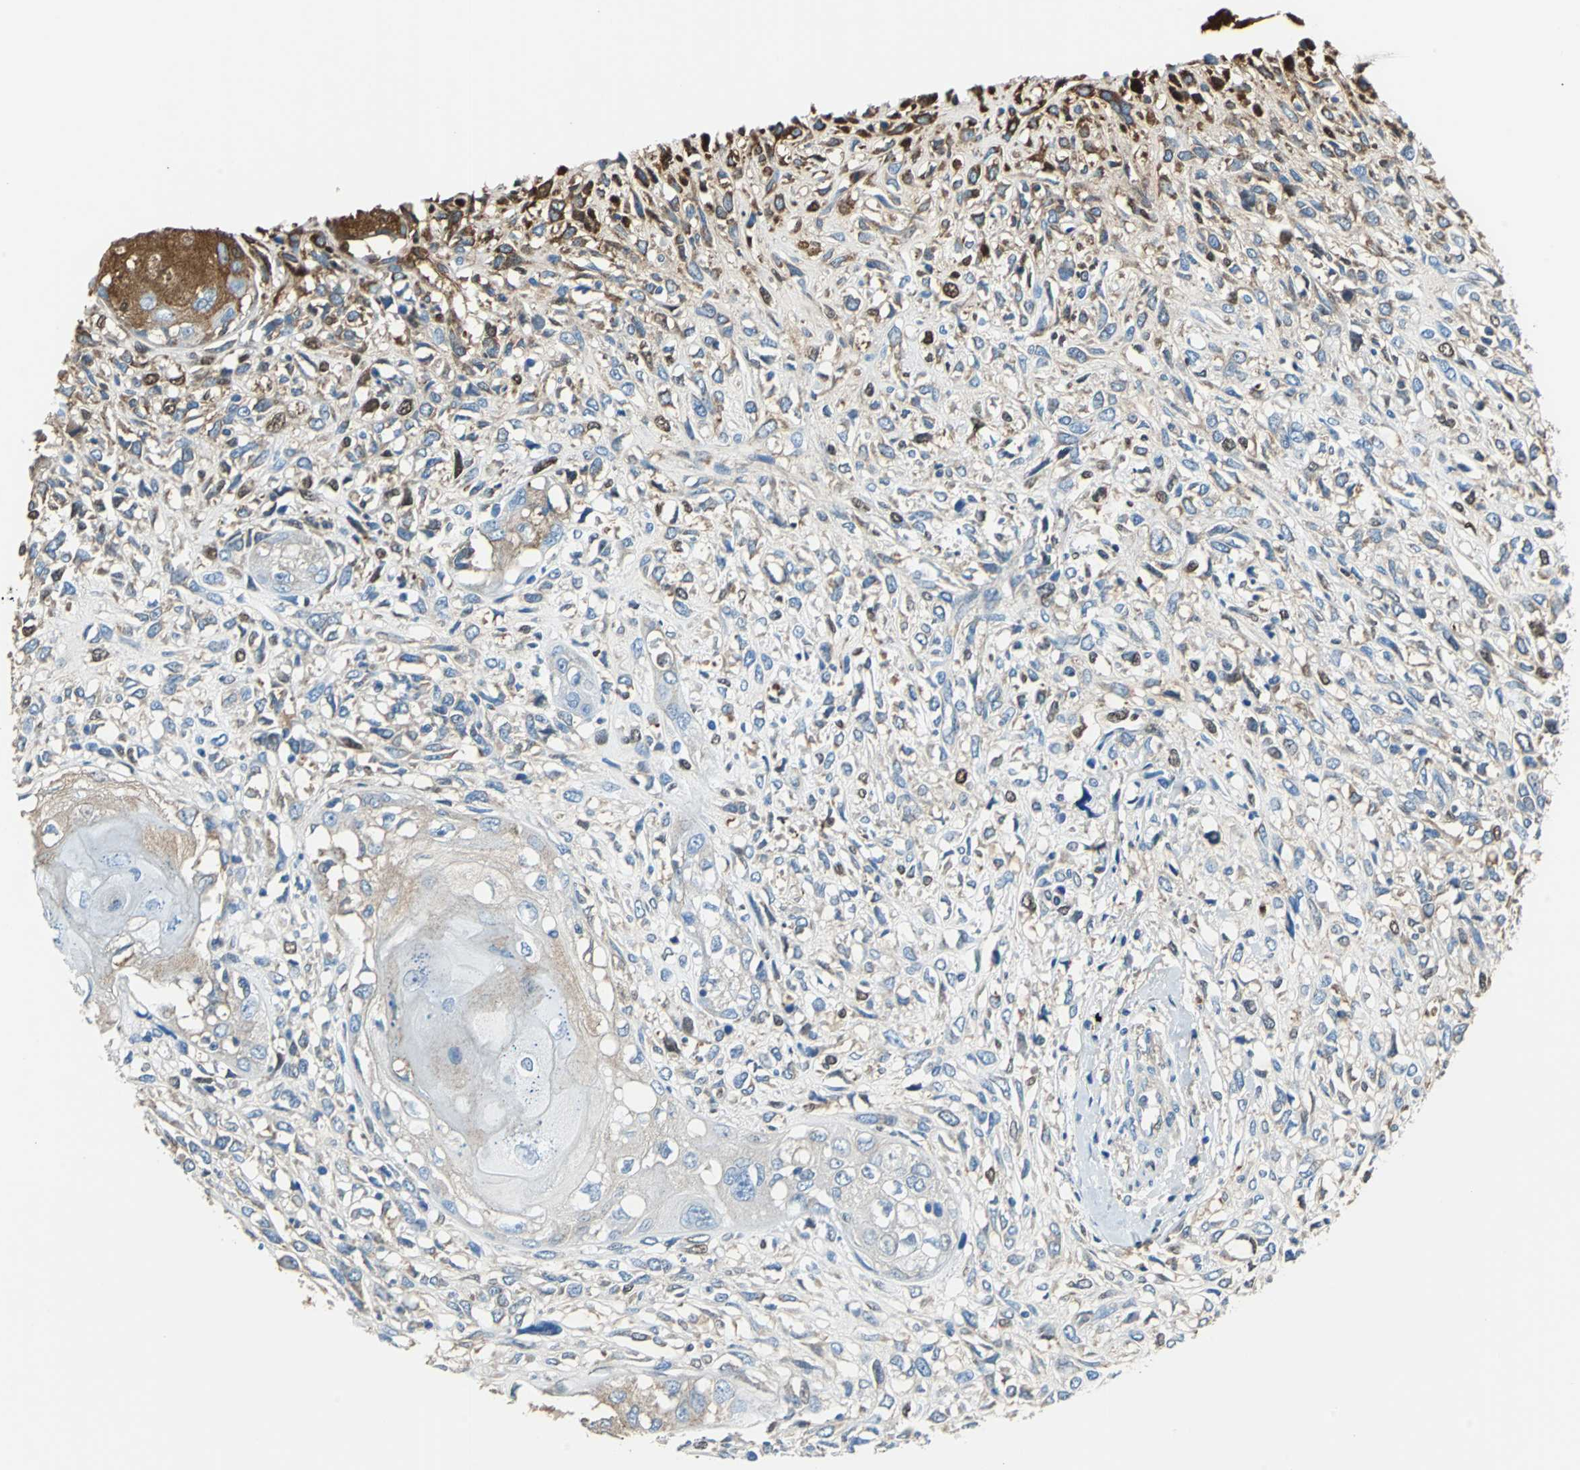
{"staining": {"intensity": "moderate", "quantity": "25%-75%", "location": "cytoplasmic/membranous"}, "tissue": "head and neck cancer", "cell_type": "Tumor cells", "image_type": "cancer", "snomed": [{"axis": "morphology", "description": "Necrosis, NOS"}, {"axis": "morphology", "description": "Neoplasm, malignant, NOS"}, {"axis": "topography", "description": "Salivary gland"}, {"axis": "topography", "description": "Head-Neck"}], "caption": "Protein analysis of malignant neoplasm (head and neck) tissue exhibits moderate cytoplasmic/membranous expression in about 25%-75% of tumor cells. (Brightfield microscopy of DAB IHC at high magnification).", "gene": "ALB", "patient": {"sex": "male", "age": 43}}